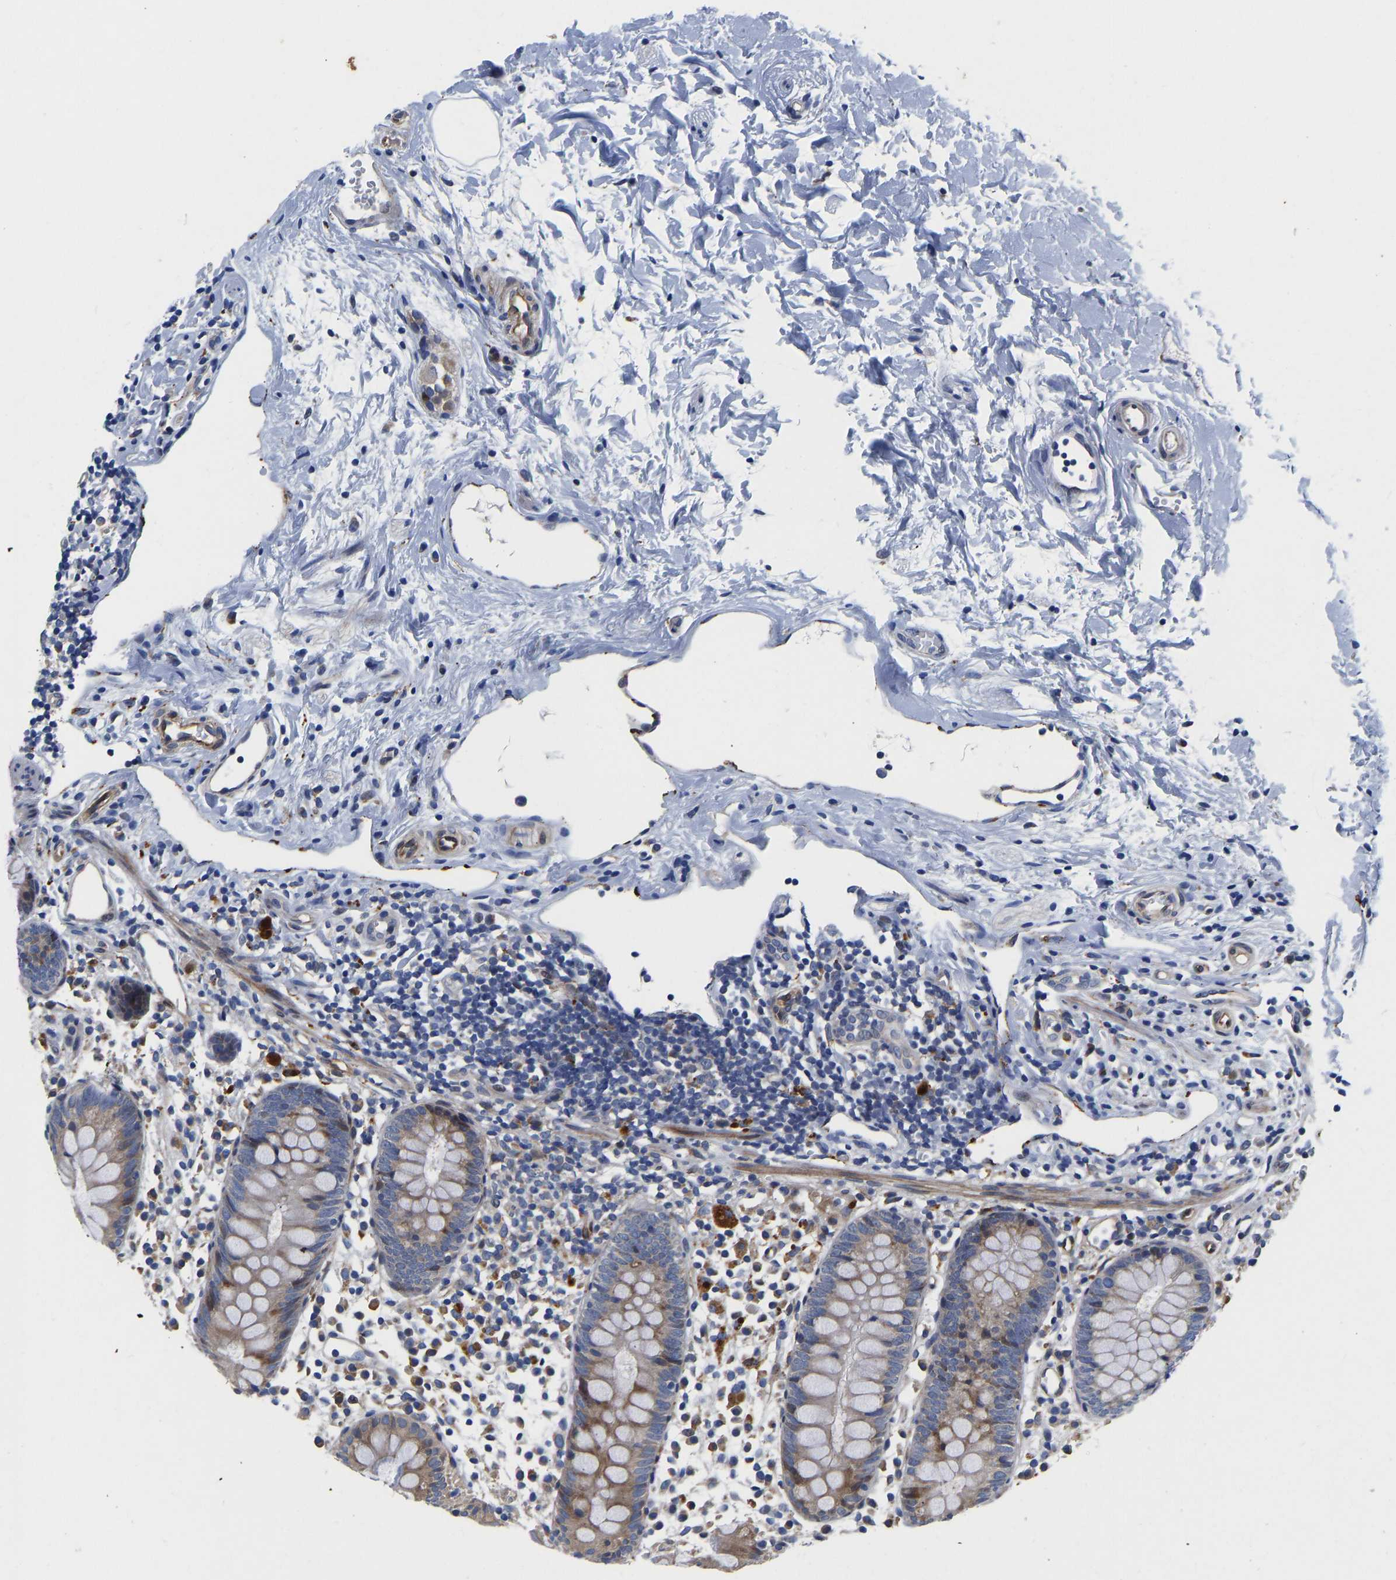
{"staining": {"intensity": "moderate", "quantity": "25%-75%", "location": "cytoplasmic/membranous"}, "tissue": "appendix", "cell_type": "Glandular cells", "image_type": "normal", "snomed": [{"axis": "morphology", "description": "Normal tissue, NOS"}, {"axis": "topography", "description": "Appendix"}], "caption": "Appendix stained for a protein (brown) reveals moderate cytoplasmic/membranous positive staining in about 25%-75% of glandular cells.", "gene": "TMEM38B", "patient": {"sex": "female", "age": 20}}